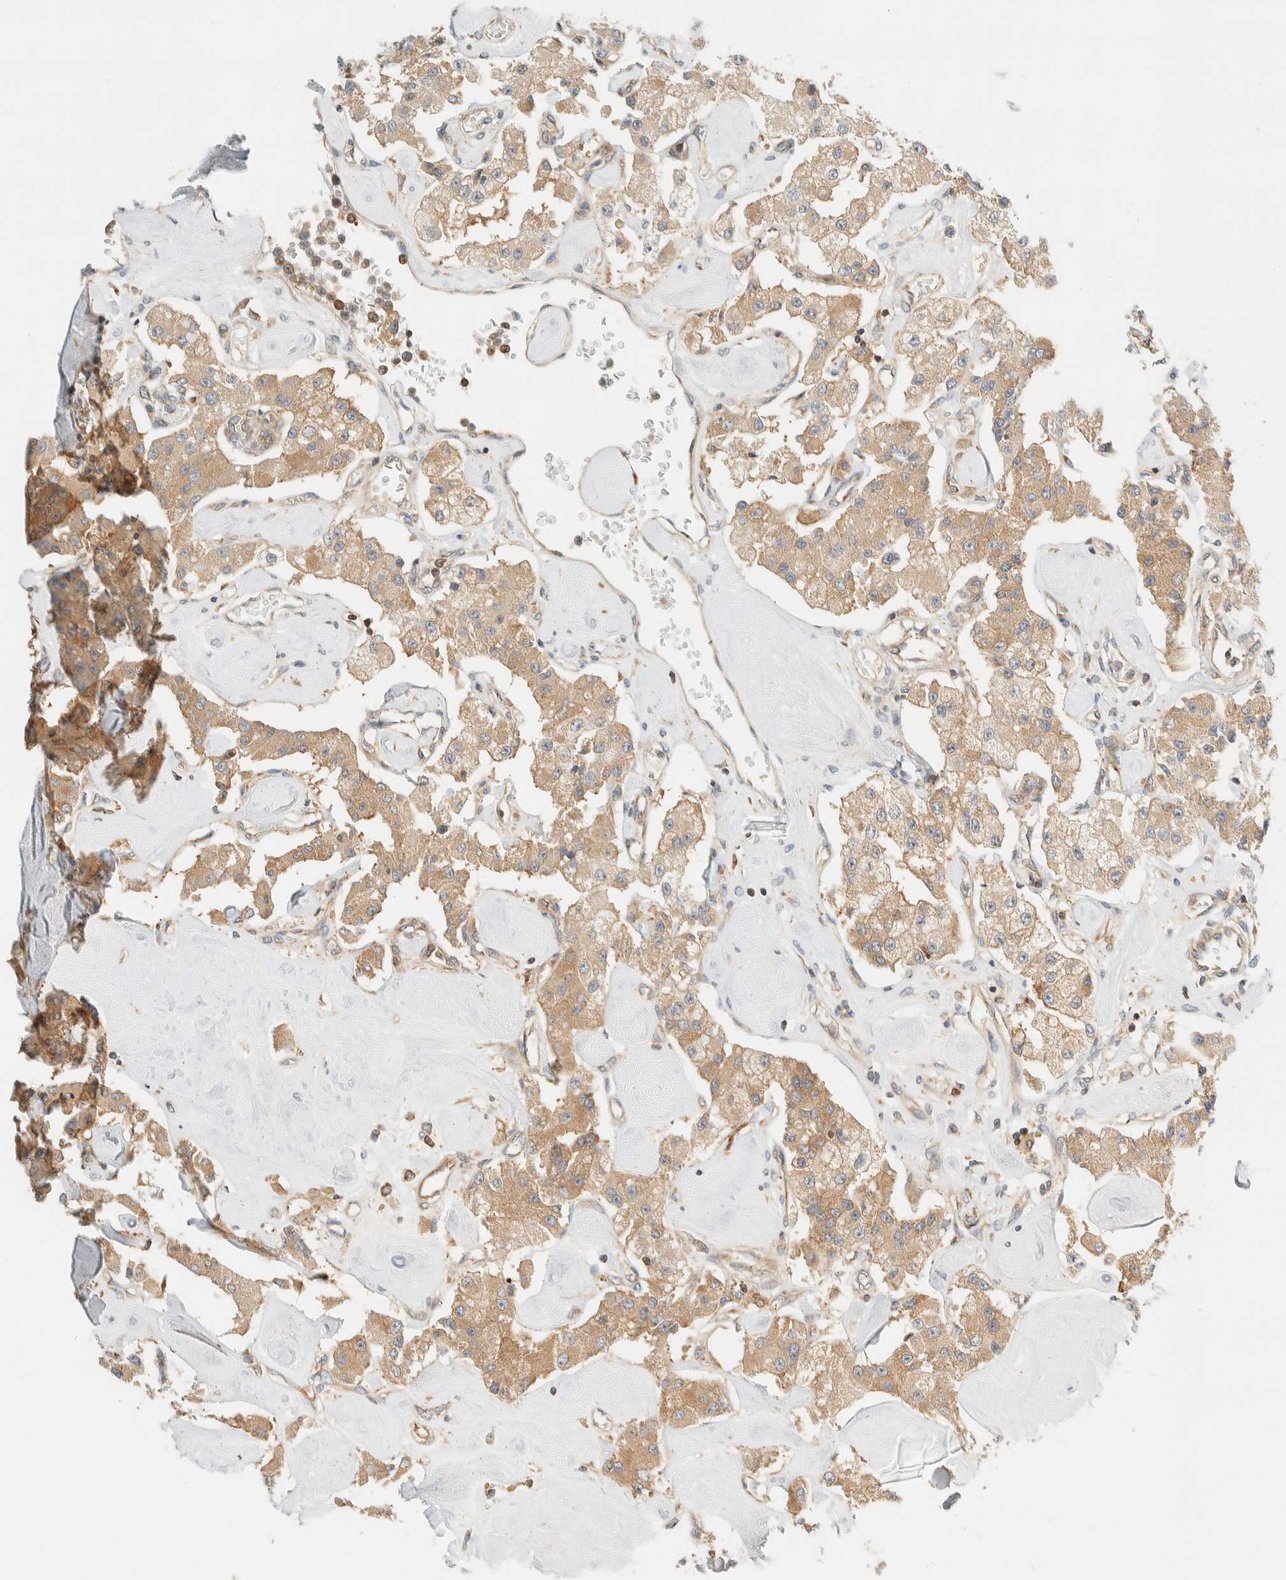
{"staining": {"intensity": "weak", "quantity": ">75%", "location": "cytoplasmic/membranous"}, "tissue": "carcinoid", "cell_type": "Tumor cells", "image_type": "cancer", "snomed": [{"axis": "morphology", "description": "Carcinoid, malignant, NOS"}, {"axis": "topography", "description": "Pancreas"}], "caption": "Carcinoid stained with a brown dye shows weak cytoplasmic/membranous positive staining in approximately >75% of tumor cells.", "gene": "ARFGEF1", "patient": {"sex": "male", "age": 41}}